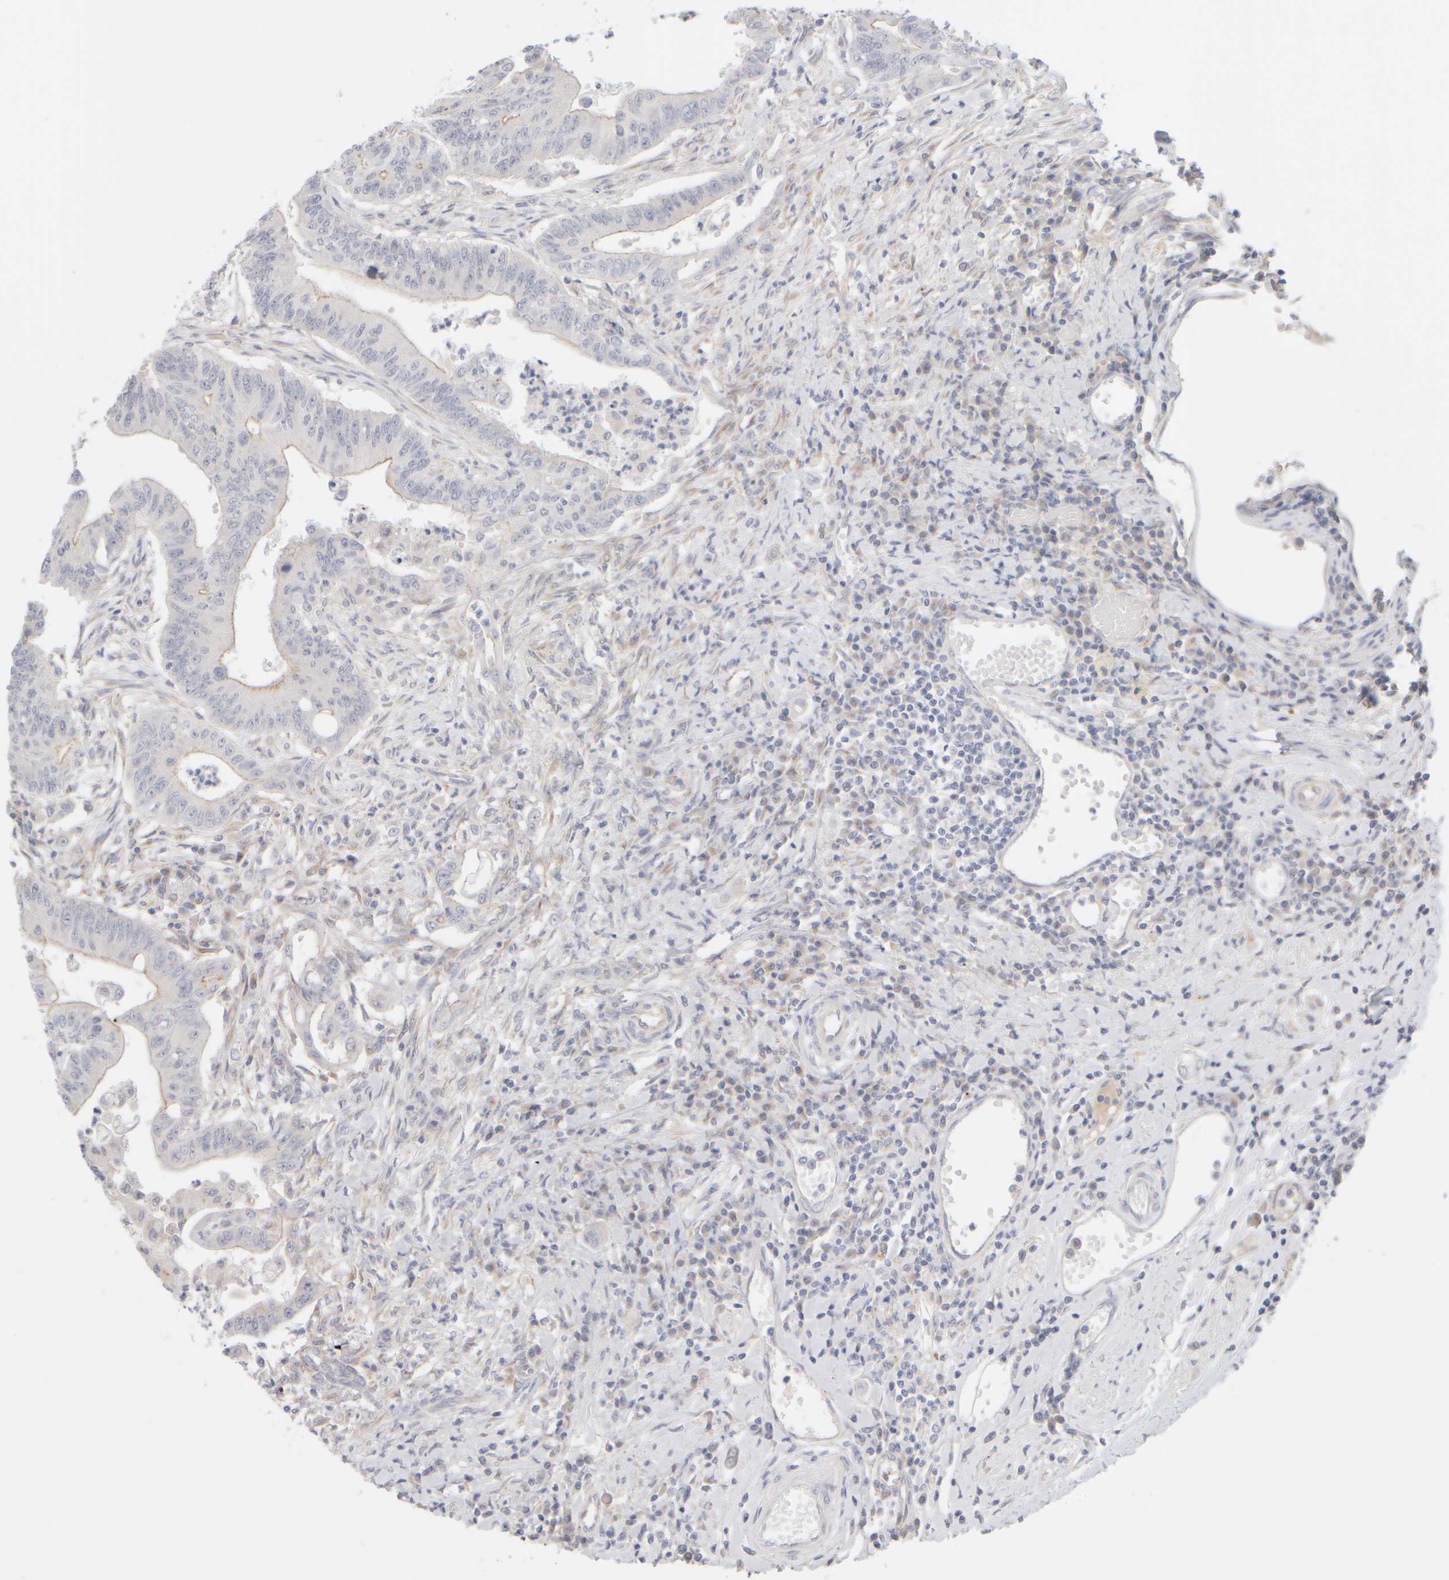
{"staining": {"intensity": "weak", "quantity": "<25%", "location": "cytoplasmic/membranous"}, "tissue": "colorectal cancer", "cell_type": "Tumor cells", "image_type": "cancer", "snomed": [{"axis": "morphology", "description": "Adenoma, NOS"}, {"axis": "morphology", "description": "Adenocarcinoma, NOS"}, {"axis": "topography", "description": "Colon"}], "caption": "There is no significant expression in tumor cells of colorectal adenoma.", "gene": "GOPC", "patient": {"sex": "male", "age": 79}}